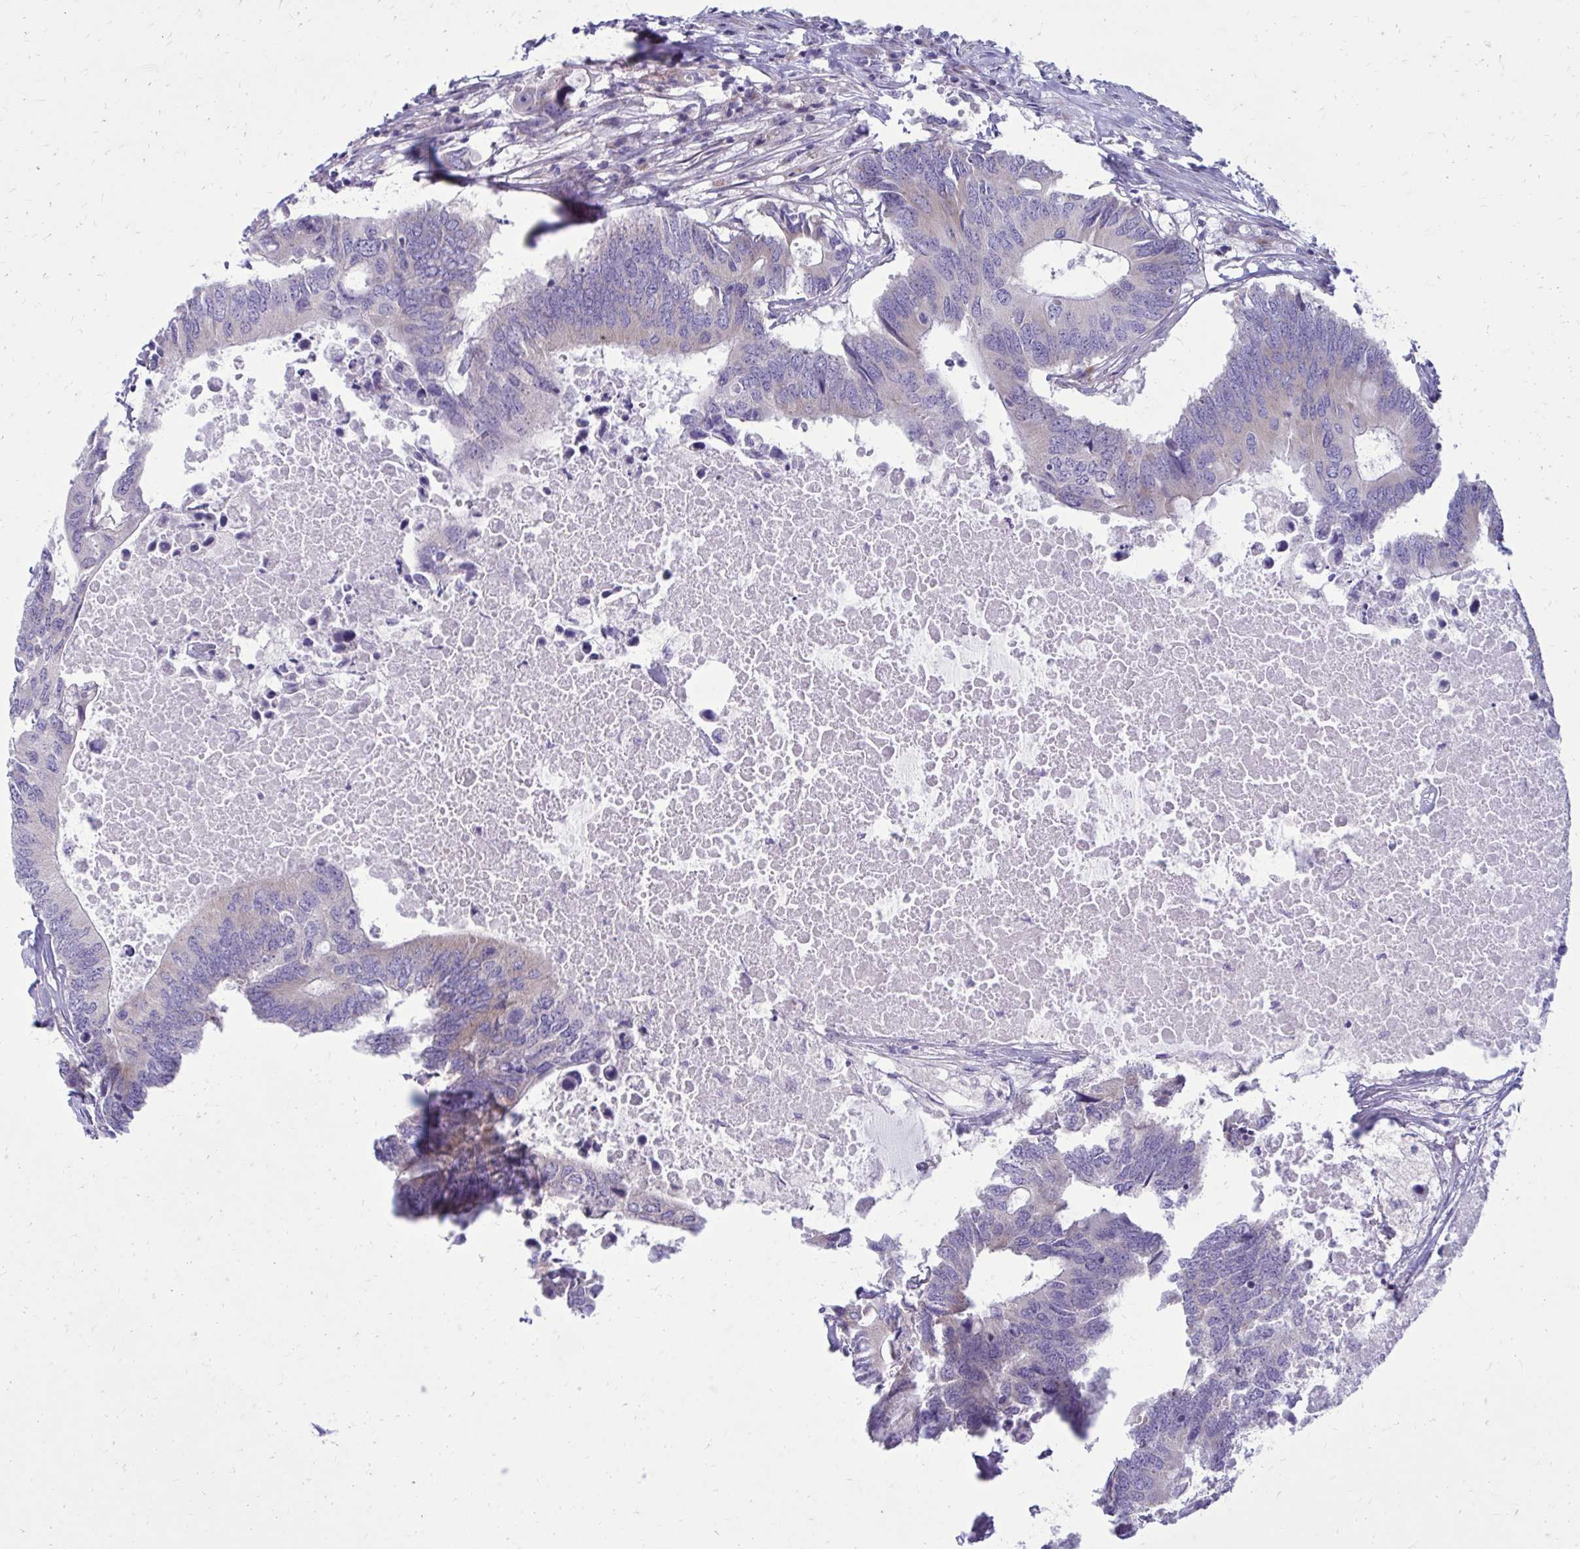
{"staining": {"intensity": "negative", "quantity": "none", "location": "none"}, "tissue": "colorectal cancer", "cell_type": "Tumor cells", "image_type": "cancer", "snomed": [{"axis": "morphology", "description": "Adenocarcinoma, NOS"}, {"axis": "topography", "description": "Colon"}], "caption": "This is an IHC photomicrograph of human colorectal cancer (adenocarcinoma). There is no positivity in tumor cells.", "gene": "GIGYF2", "patient": {"sex": "male", "age": 71}}